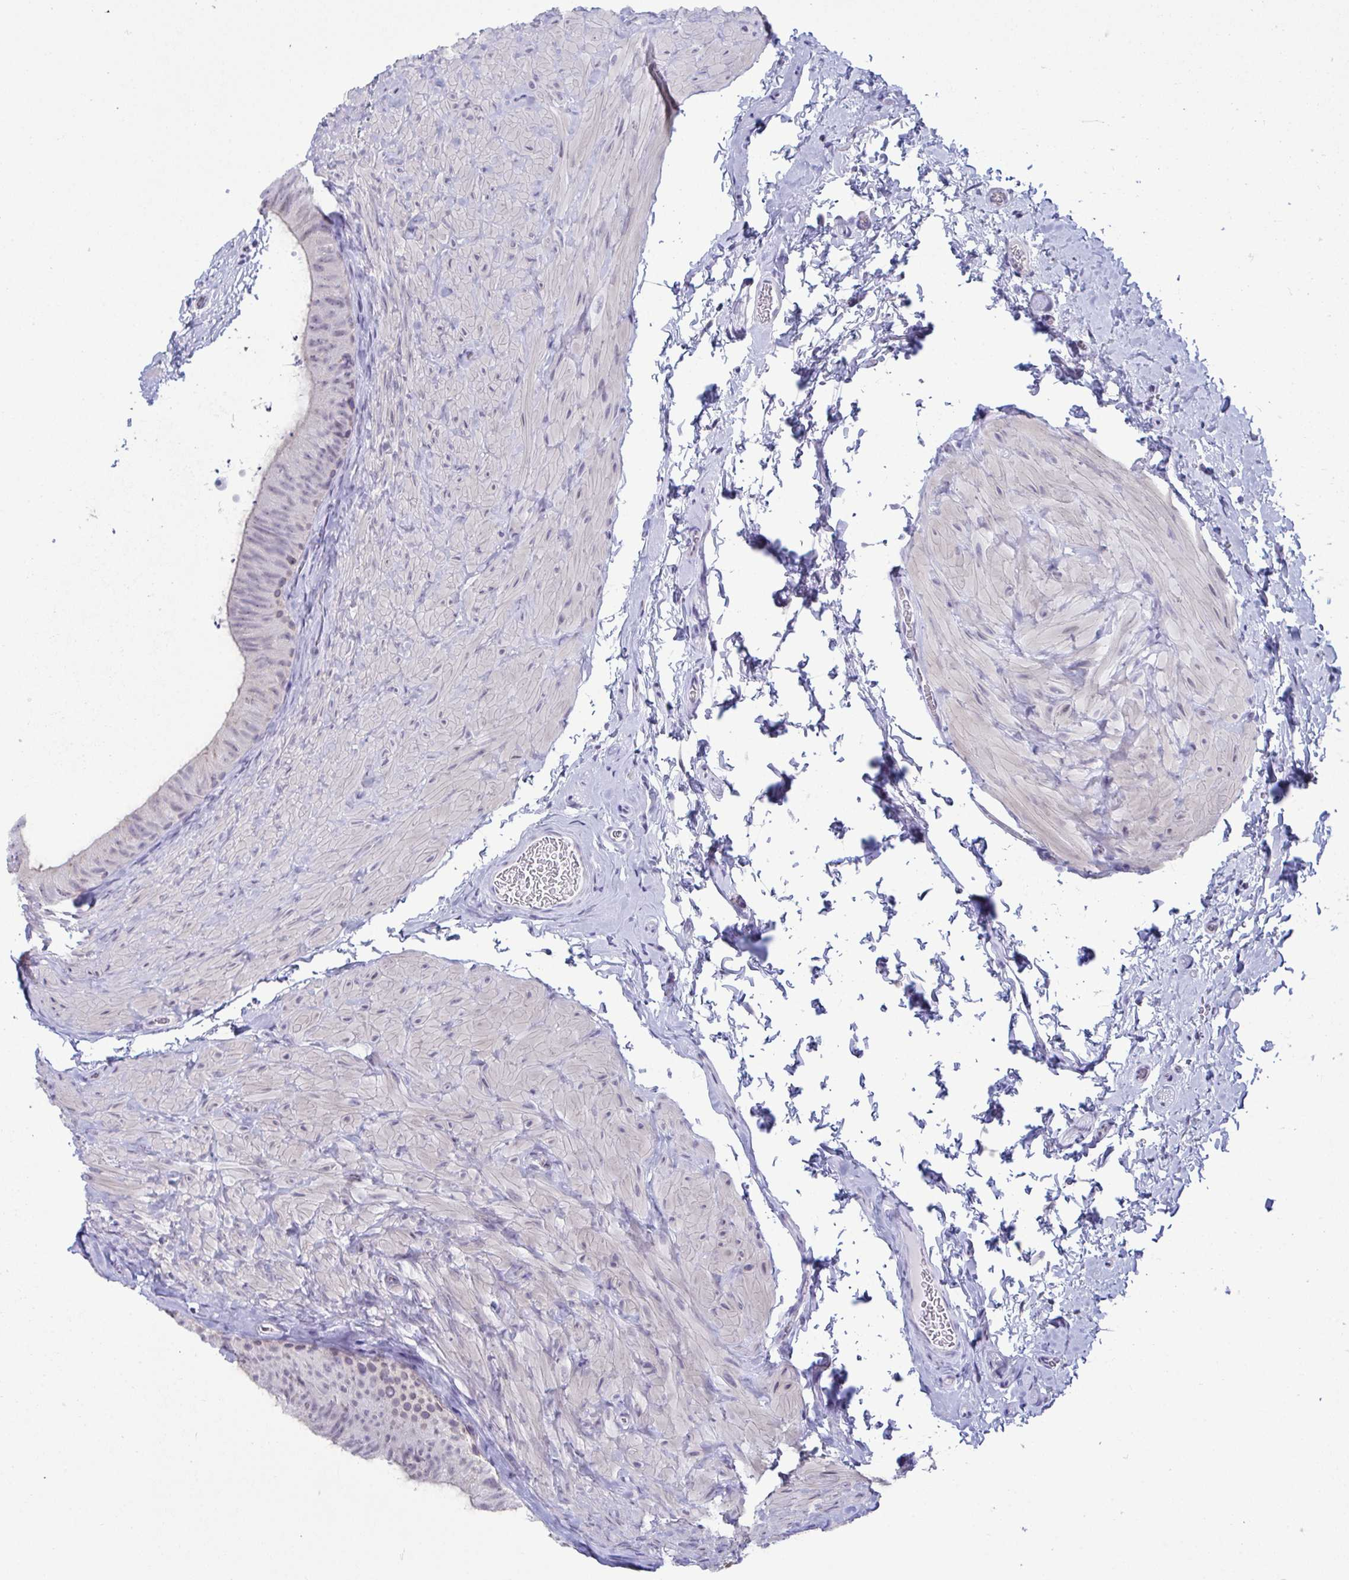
{"staining": {"intensity": "negative", "quantity": "none", "location": "none"}, "tissue": "epididymis", "cell_type": "Glandular cells", "image_type": "normal", "snomed": [{"axis": "morphology", "description": "Normal tissue, NOS"}, {"axis": "topography", "description": "Epididymis, spermatic cord, NOS"}, {"axis": "topography", "description": "Epididymis"}], "caption": "Immunohistochemistry histopathology image of benign epididymis: epididymis stained with DAB demonstrates no significant protein positivity in glandular cells. (DAB IHC visualized using brightfield microscopy, high magnification).", "gene": "ATP6V0D2", "patient": {"sex": "male", "age": 31}}